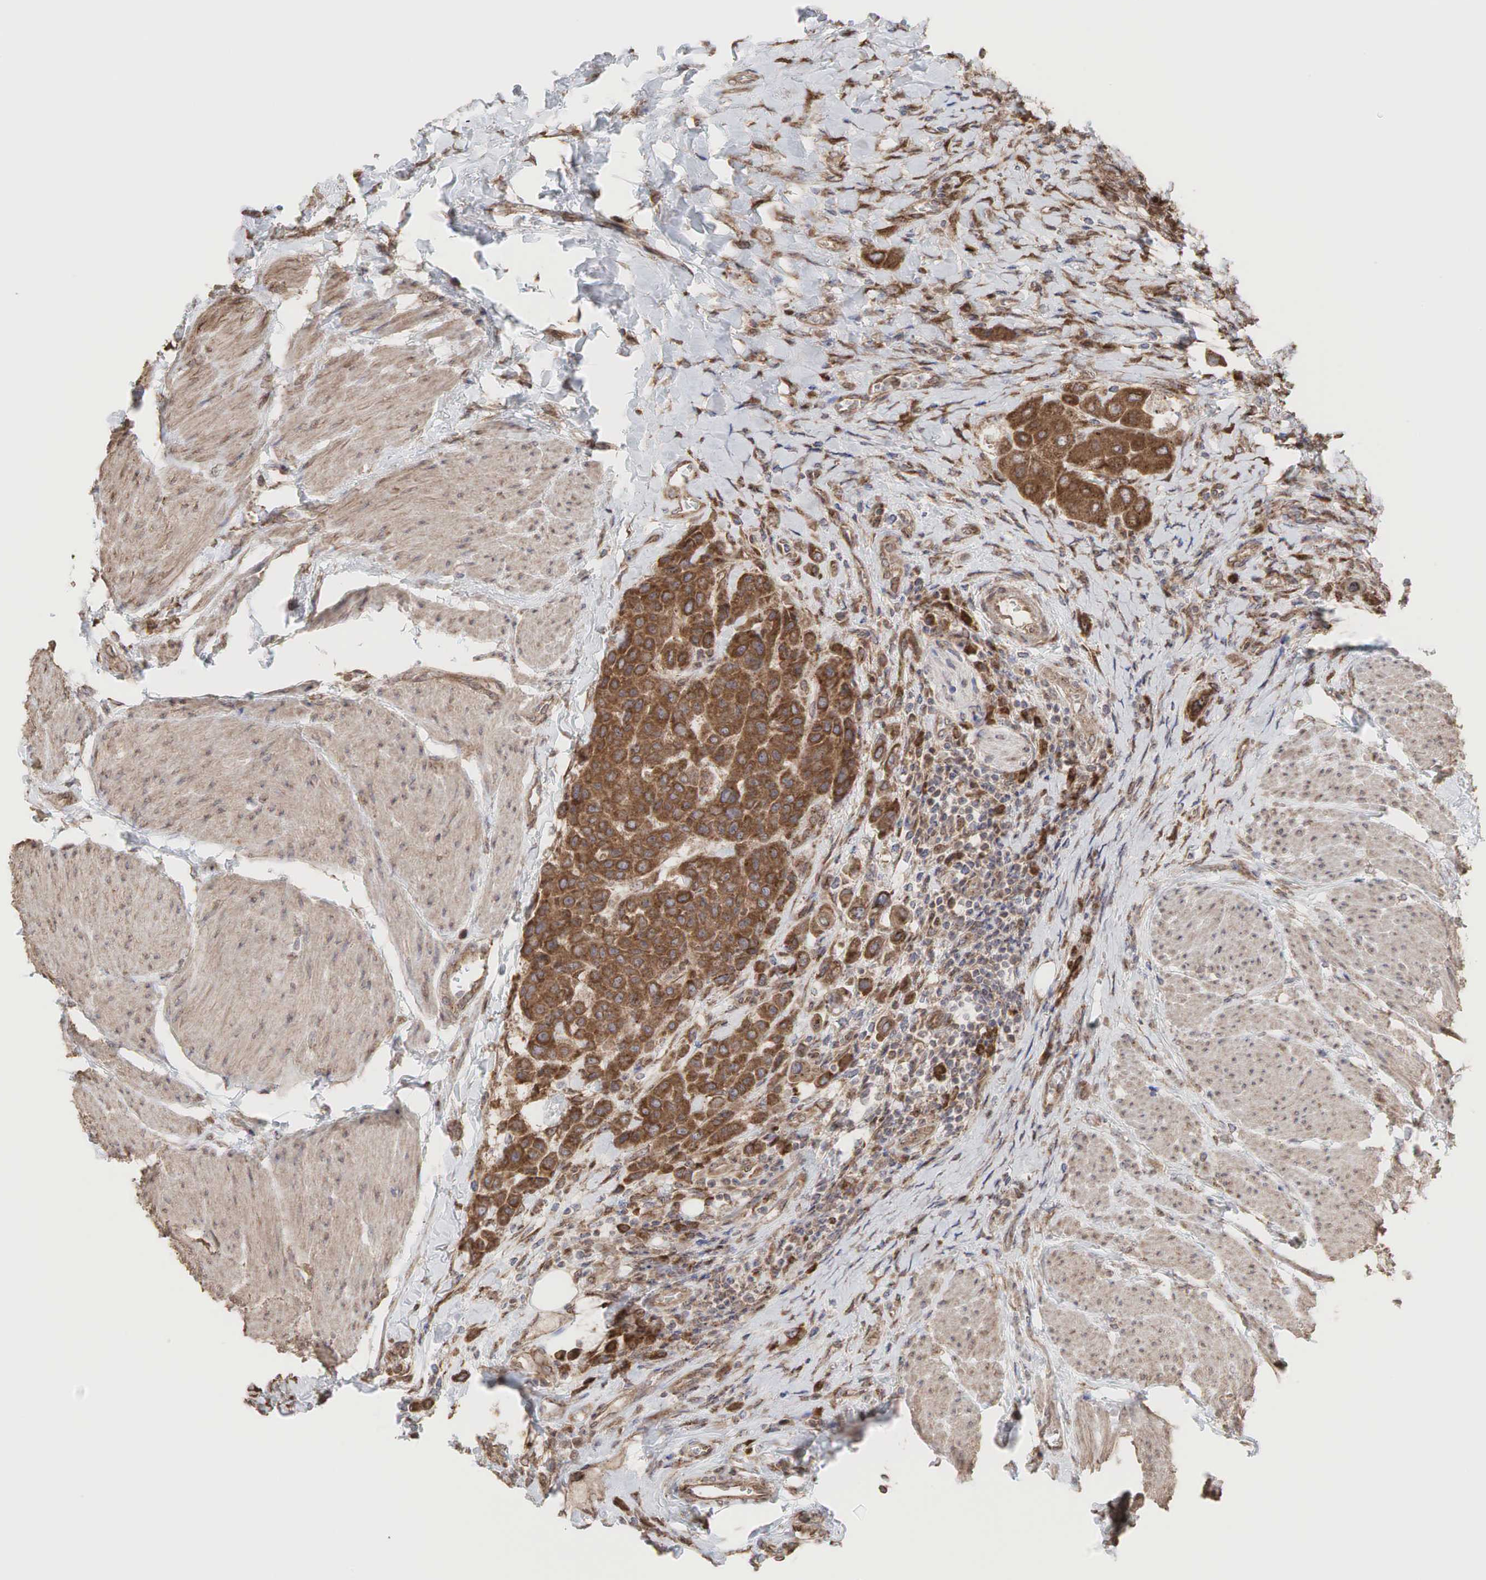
{"staining": {"intensity": "strong", "quantity": ">75%", "location": "cytoplasmic/membranous"}, "tissue": "urothelial cancer", "cell_type": "Tumor cells", "image_type": "cancer", "snomed": [{"axis": "morphology", "description": "Urothelial carcinoma, High grade"}, {"axis": "topography", "description": "Urinary bladder"}], "caption": "There is high levels of strong cytoplasmic/membranous expression in tumor cells of urothelial cancer, as demonstrated by immunohistochemical staining (brown color).", "gene": "PABPC5", "patient": {"sex": "male", "age": 50}}